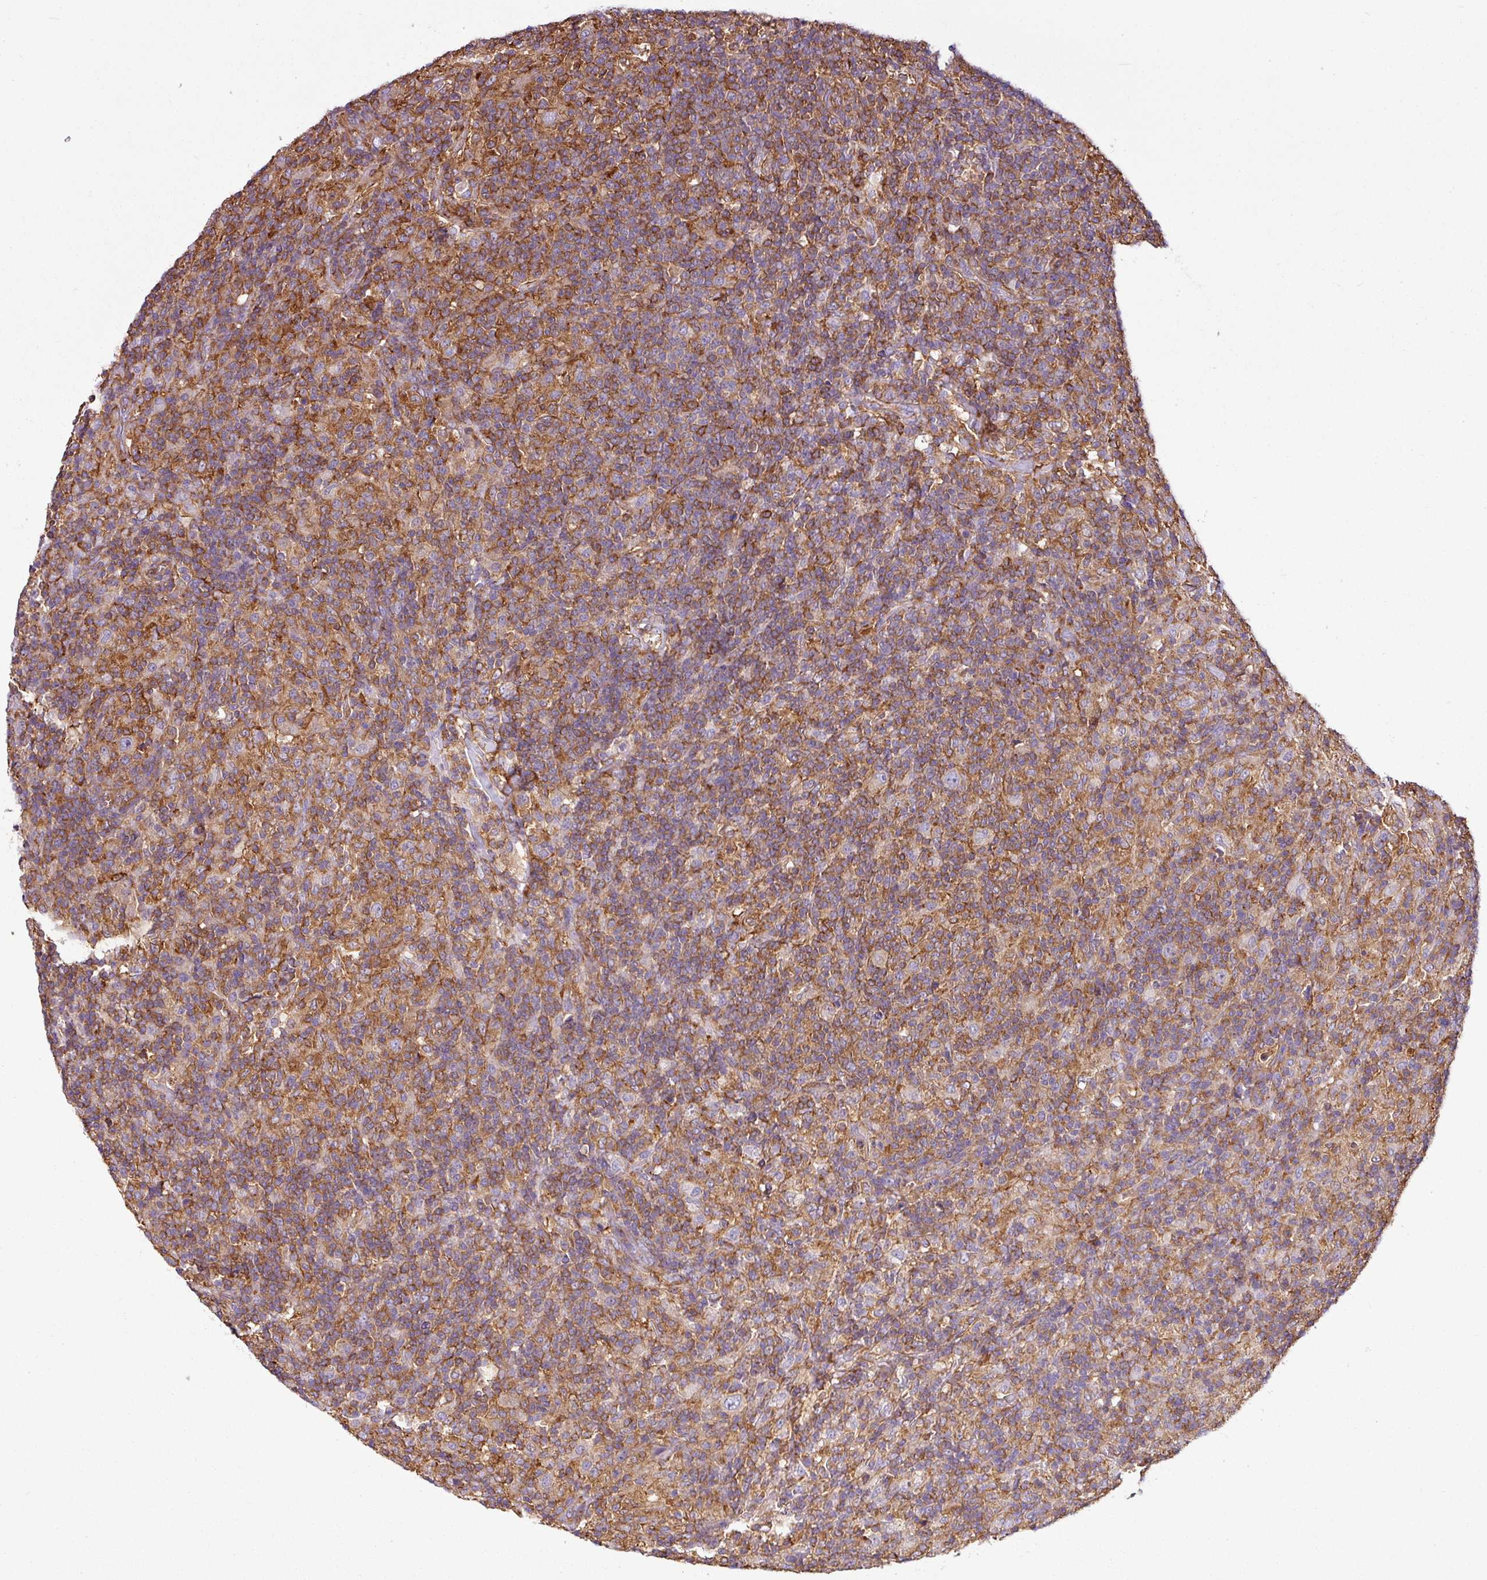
{"staining": {"intensity": "weak", "quantity": "<25%", "location": "cytoplasmic/membranous"}, "tissue": "lymphoma", "cell_type": "Tumor cells", "image_type": "cancer", "snomed": [{"axis": "morphology", "description": "Hodgkin's disease, NOS"}, {"axis": "topography", "description": "Lymph node"}], "caption": "IHC image of lymphoma stained for a protein (brown), which exhibits no staining in tumor cells.", "gene": "XNDC1N", "patient": {"sex": "male", "age": 70}}